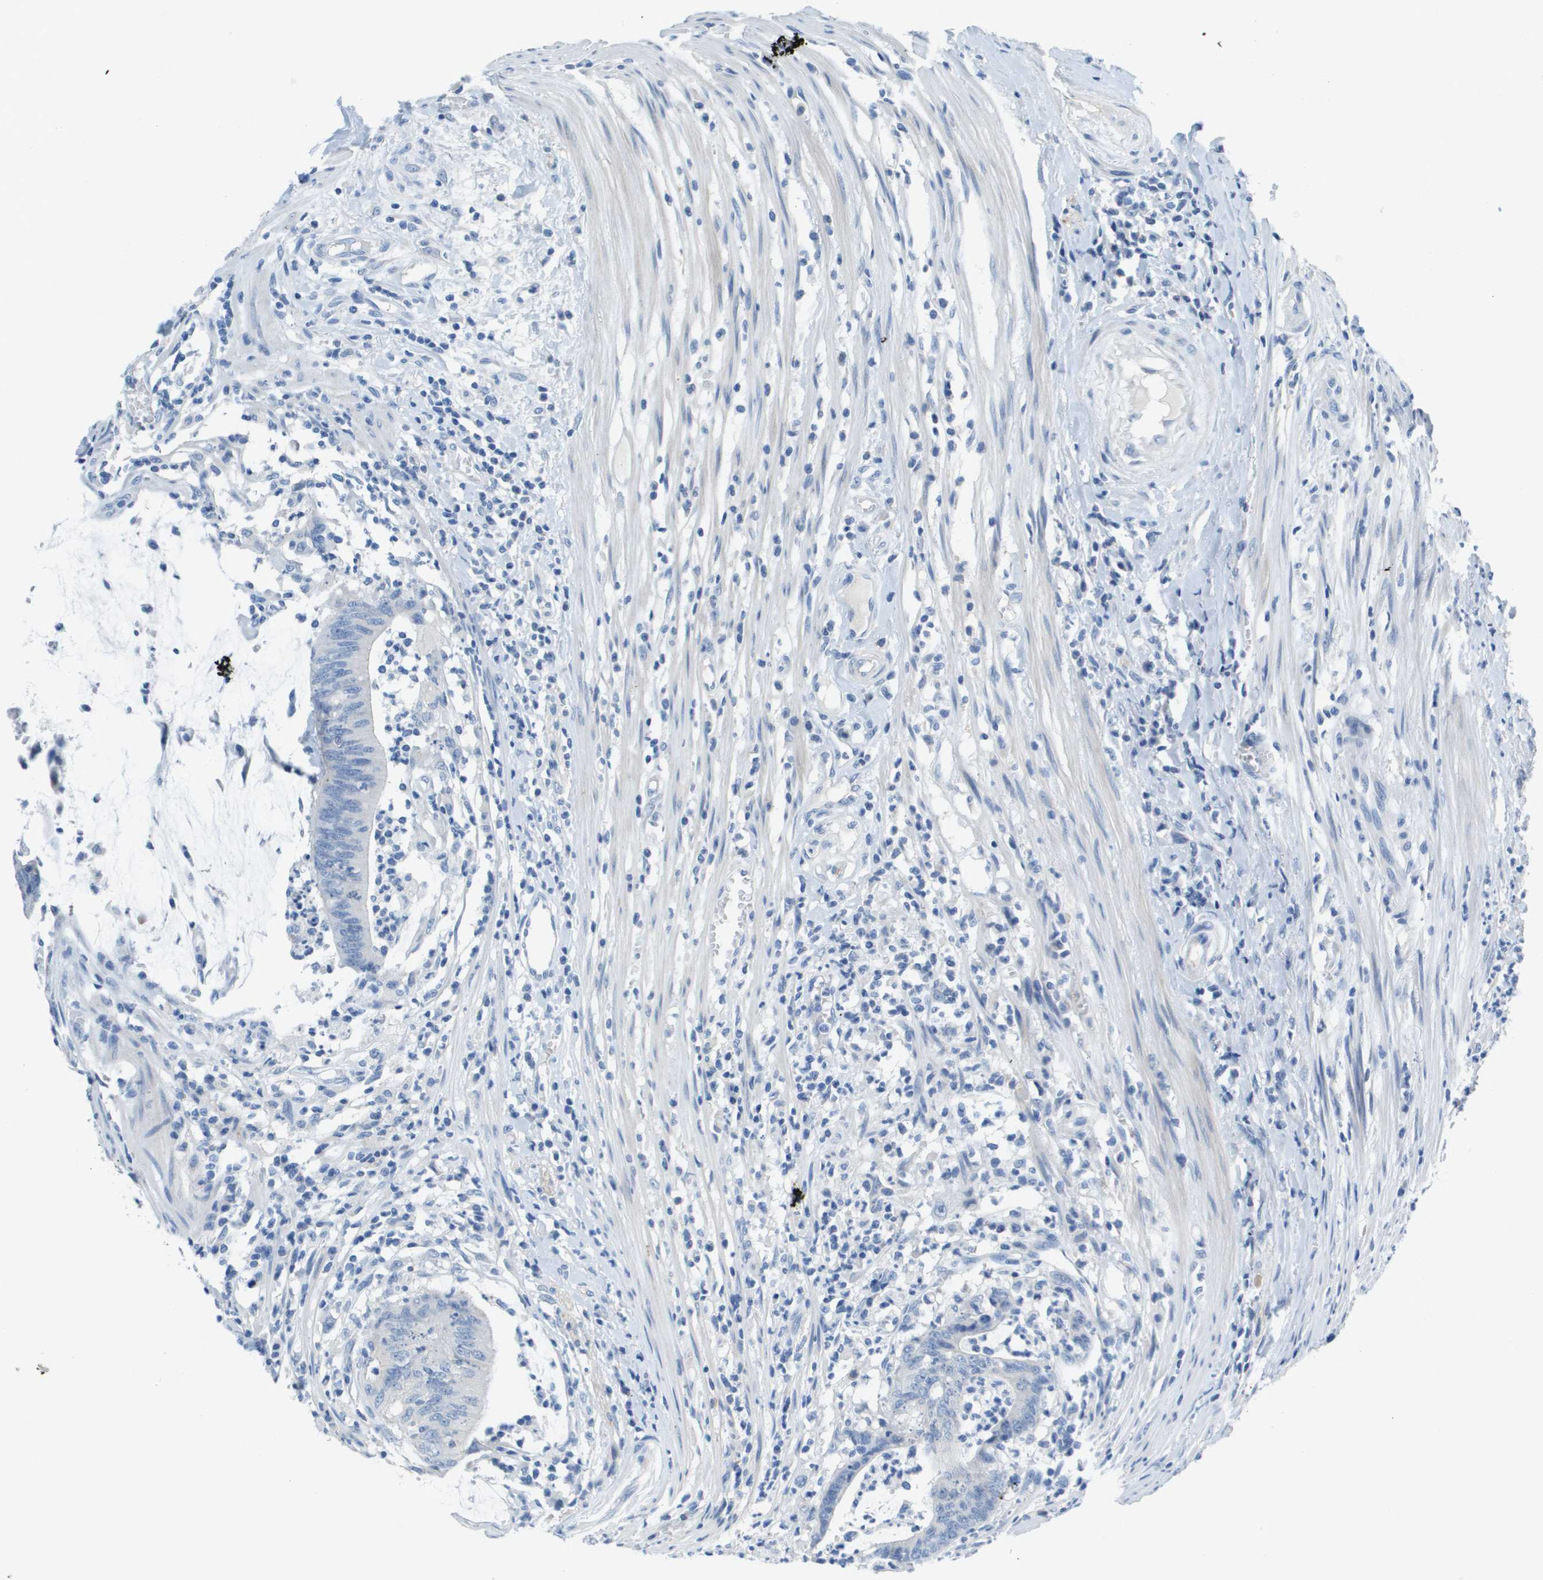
{"staining": {"intensity": "negative", "quantity": "none", "location": "none"}, "tissue": "colorectal cancer", "cell_type": "Tumor cells", "image_type": "cancer", "snomed": [{"axis": "morphology", "description": "Adenocarcinoma, NOS"}, {"axis": "topography", "description": "Rectum"}], "caption": "A photomicrograph of human colorectal cancer is negative for staining in tumor cells. Brightfield microscopy of immunohistochemistry stained with DAB (brown) and hematoxylin (blue), captured at high magnification.", "gene": "NCS1", "patient": {"sex": "female", "age": 66}}